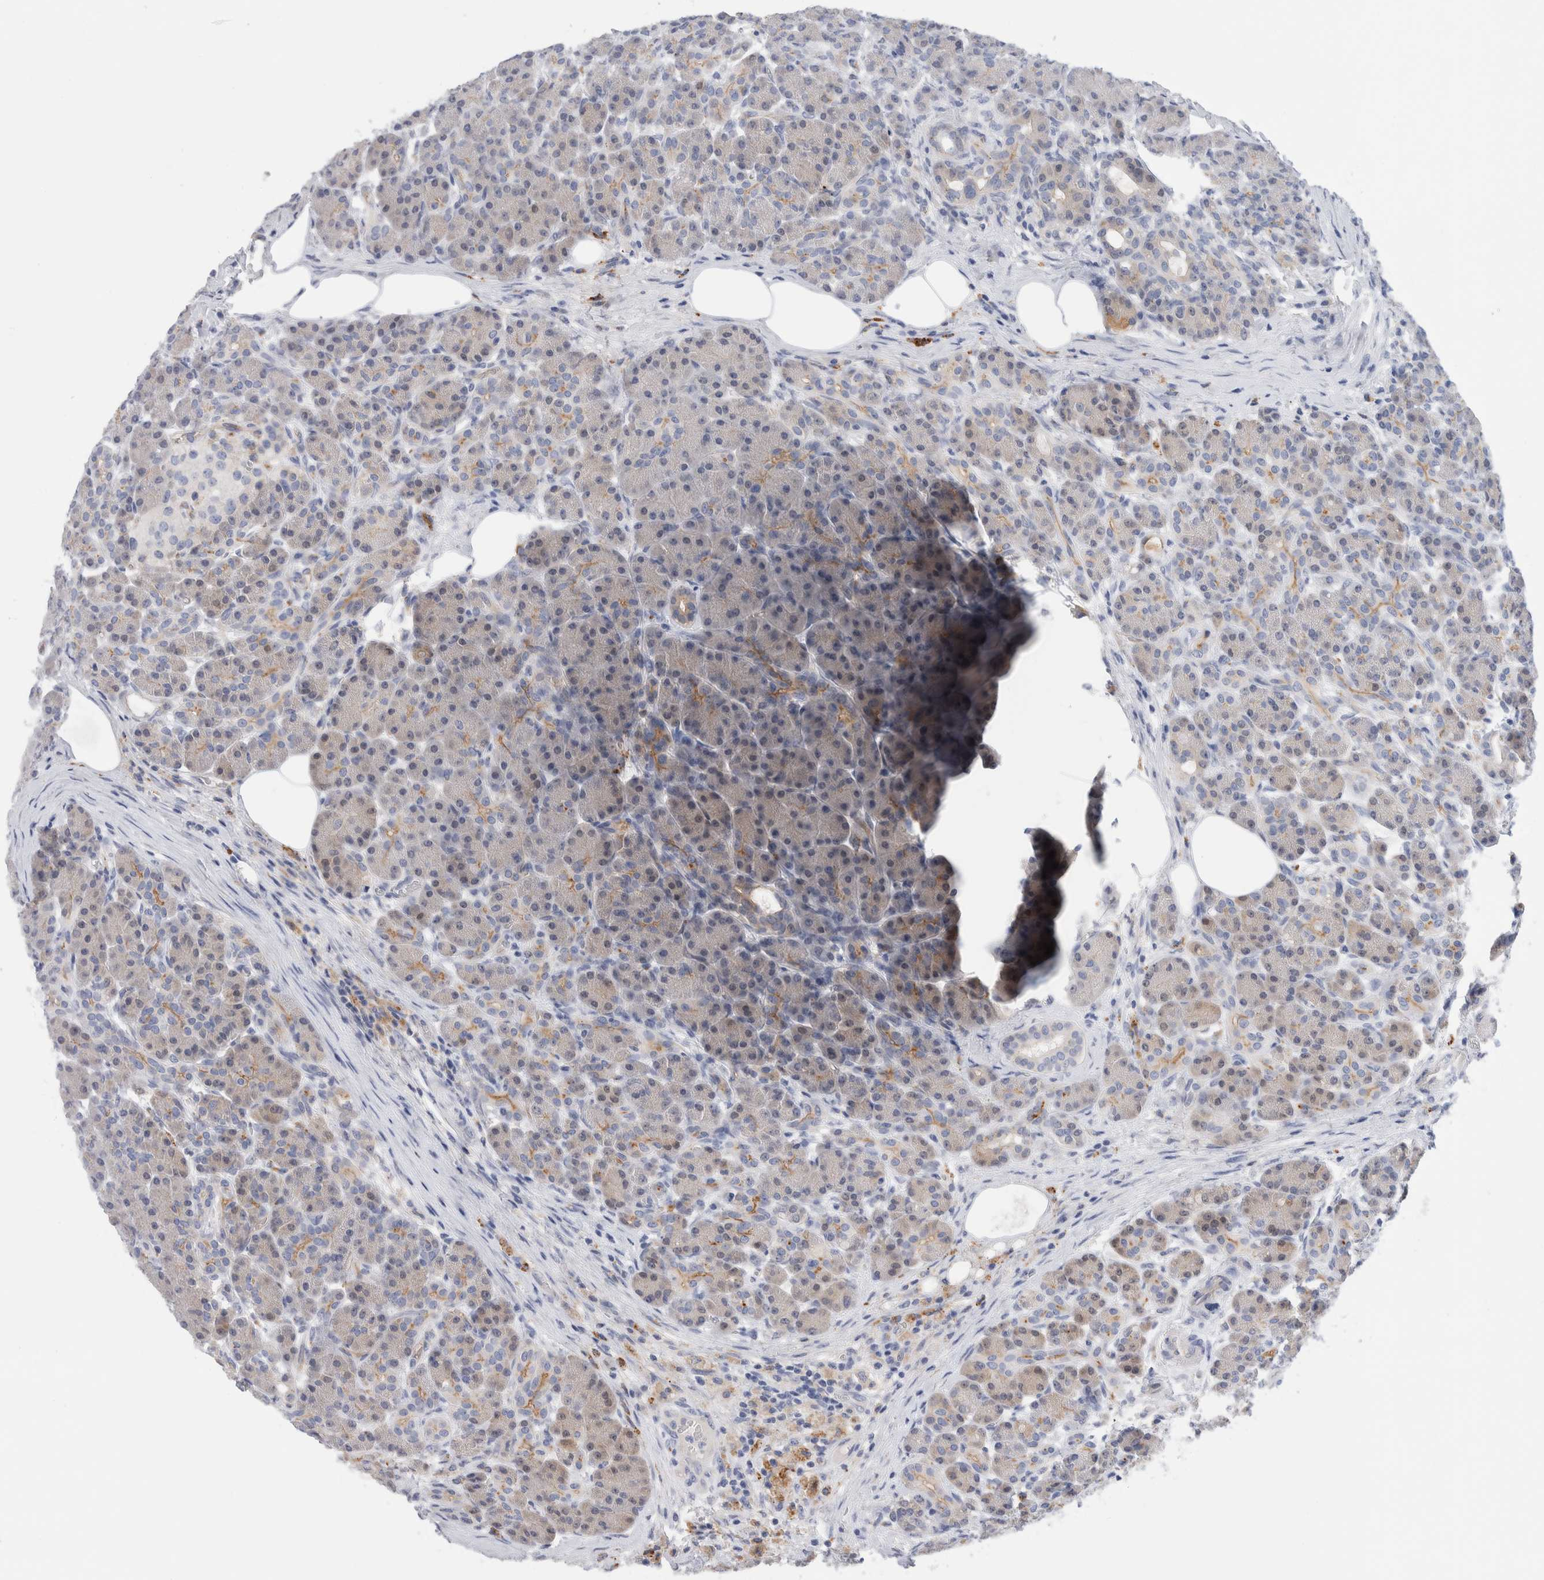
{"staining": {"intensity": "weak", "quantity": "25%-75%", "location": "cytoplasmic/membranous"}, "tissue": "pancreas", "cell_type": "Exocrine glandular cells", "image_type": "normal", "snomed": [{"axis": "morphology", "description": "Normal tissue, NOS"}, {"axis": "topography", "description": "Pancreas"}], "caption": "IHC micrograph of unremarkable pancreas stained for a protein (brown), which shows low levels of weak cytoplasmic/membranous expression in approximately 25%-75% of exocrine glandular cells.", "gene": "METRNL", "patient": {"sex": "male", "age": 63}}